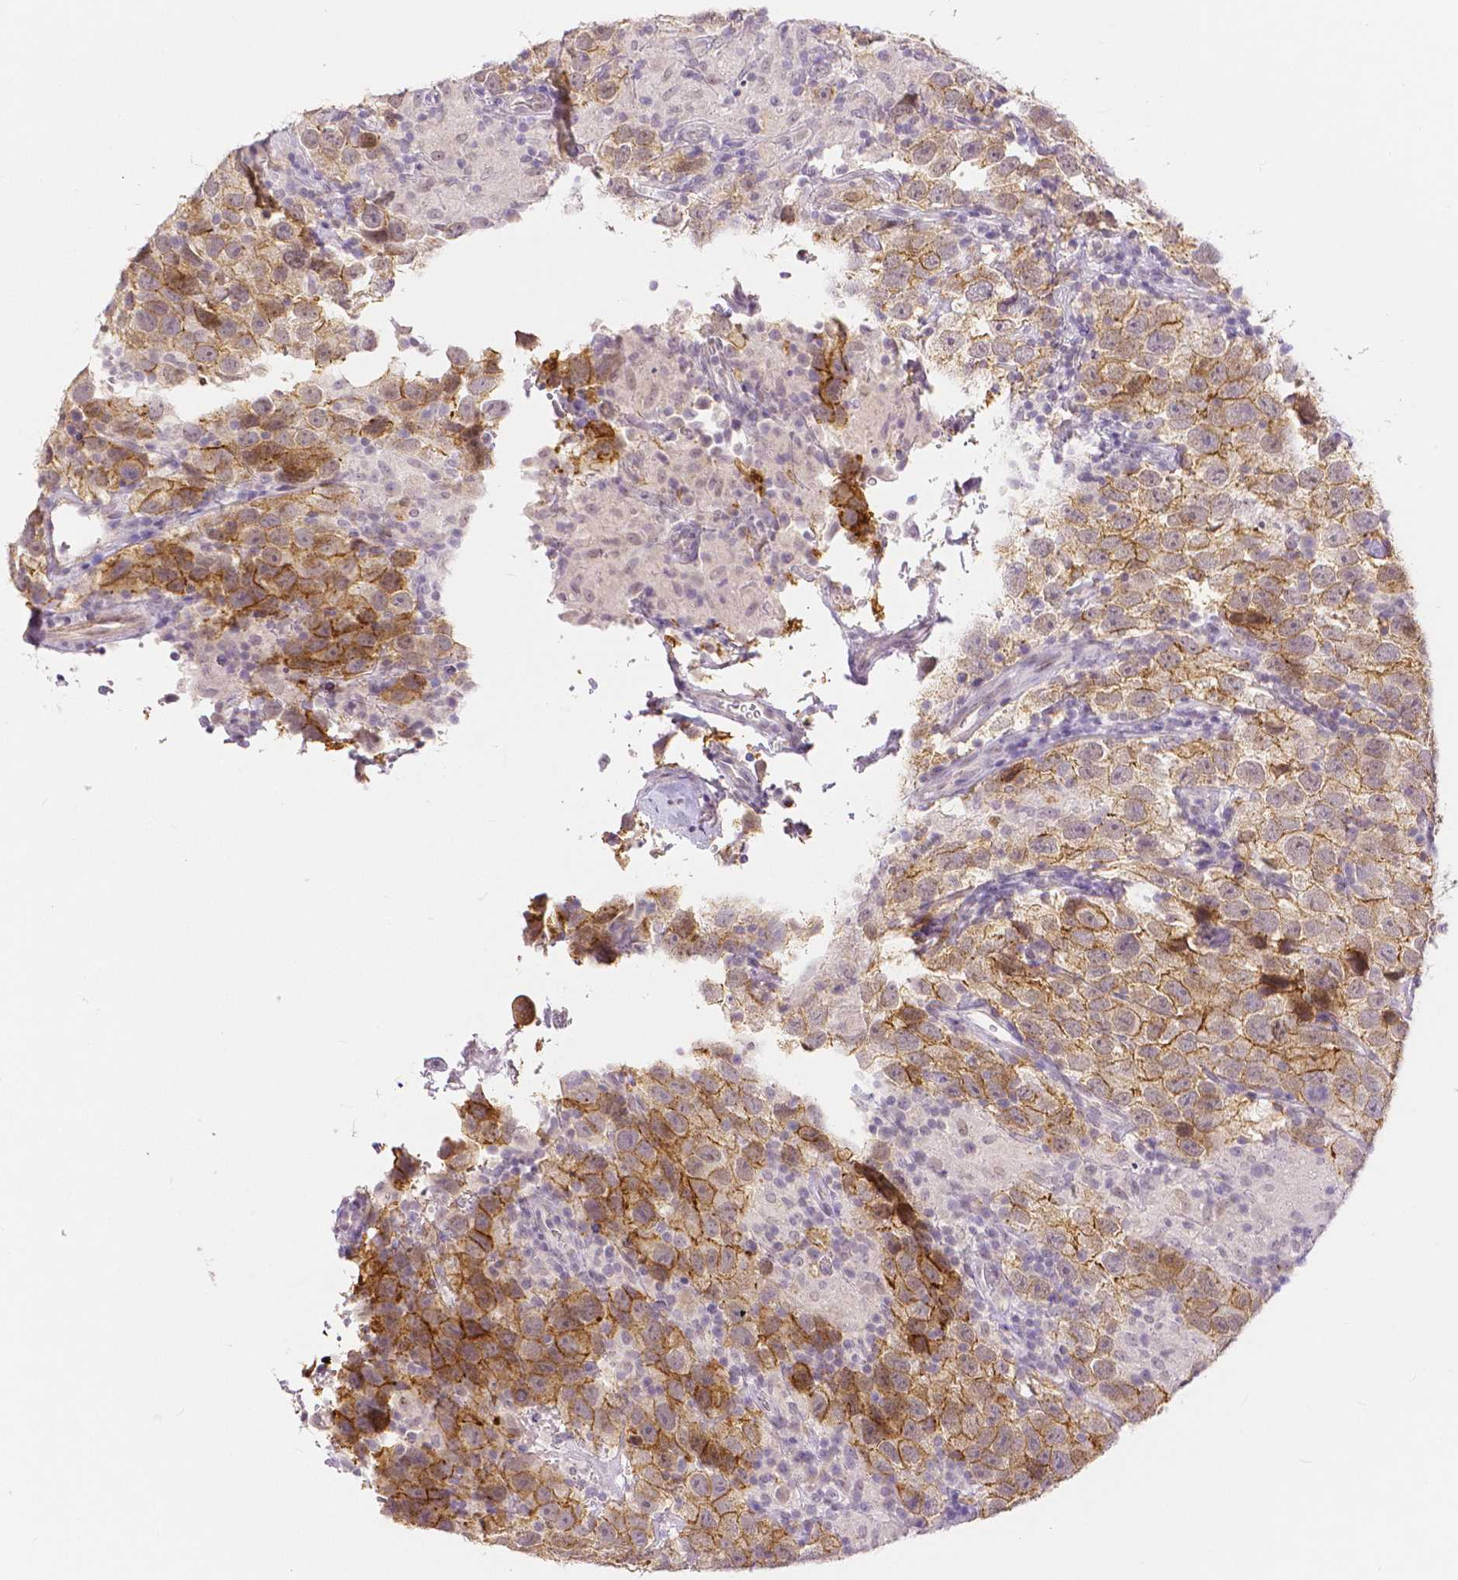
{"staining": {"intensity": "moderate", "quantity": ">75%", "location": "cytoplasmic/membranous"}, "tissue": "testis cancer", "cell_type": "Tumor cells", "image_type": "cancer", "snomed": [{"axis": "morphology", "description": "Seminoma, NOS"}, {"axis": "topography", "description": "Testis"}], "caption": "High-magnification brightfield microscopy of testis cancer (seminoma) stained with DAB (brown) and counterstained with hematoxylin (blue). tumor cells exhibit moderate cytoplasmic/membranous expression is identified in approximately>75% of cells.", "gene": "OCLN", "patient": {"sex": "male", "age": 26}}